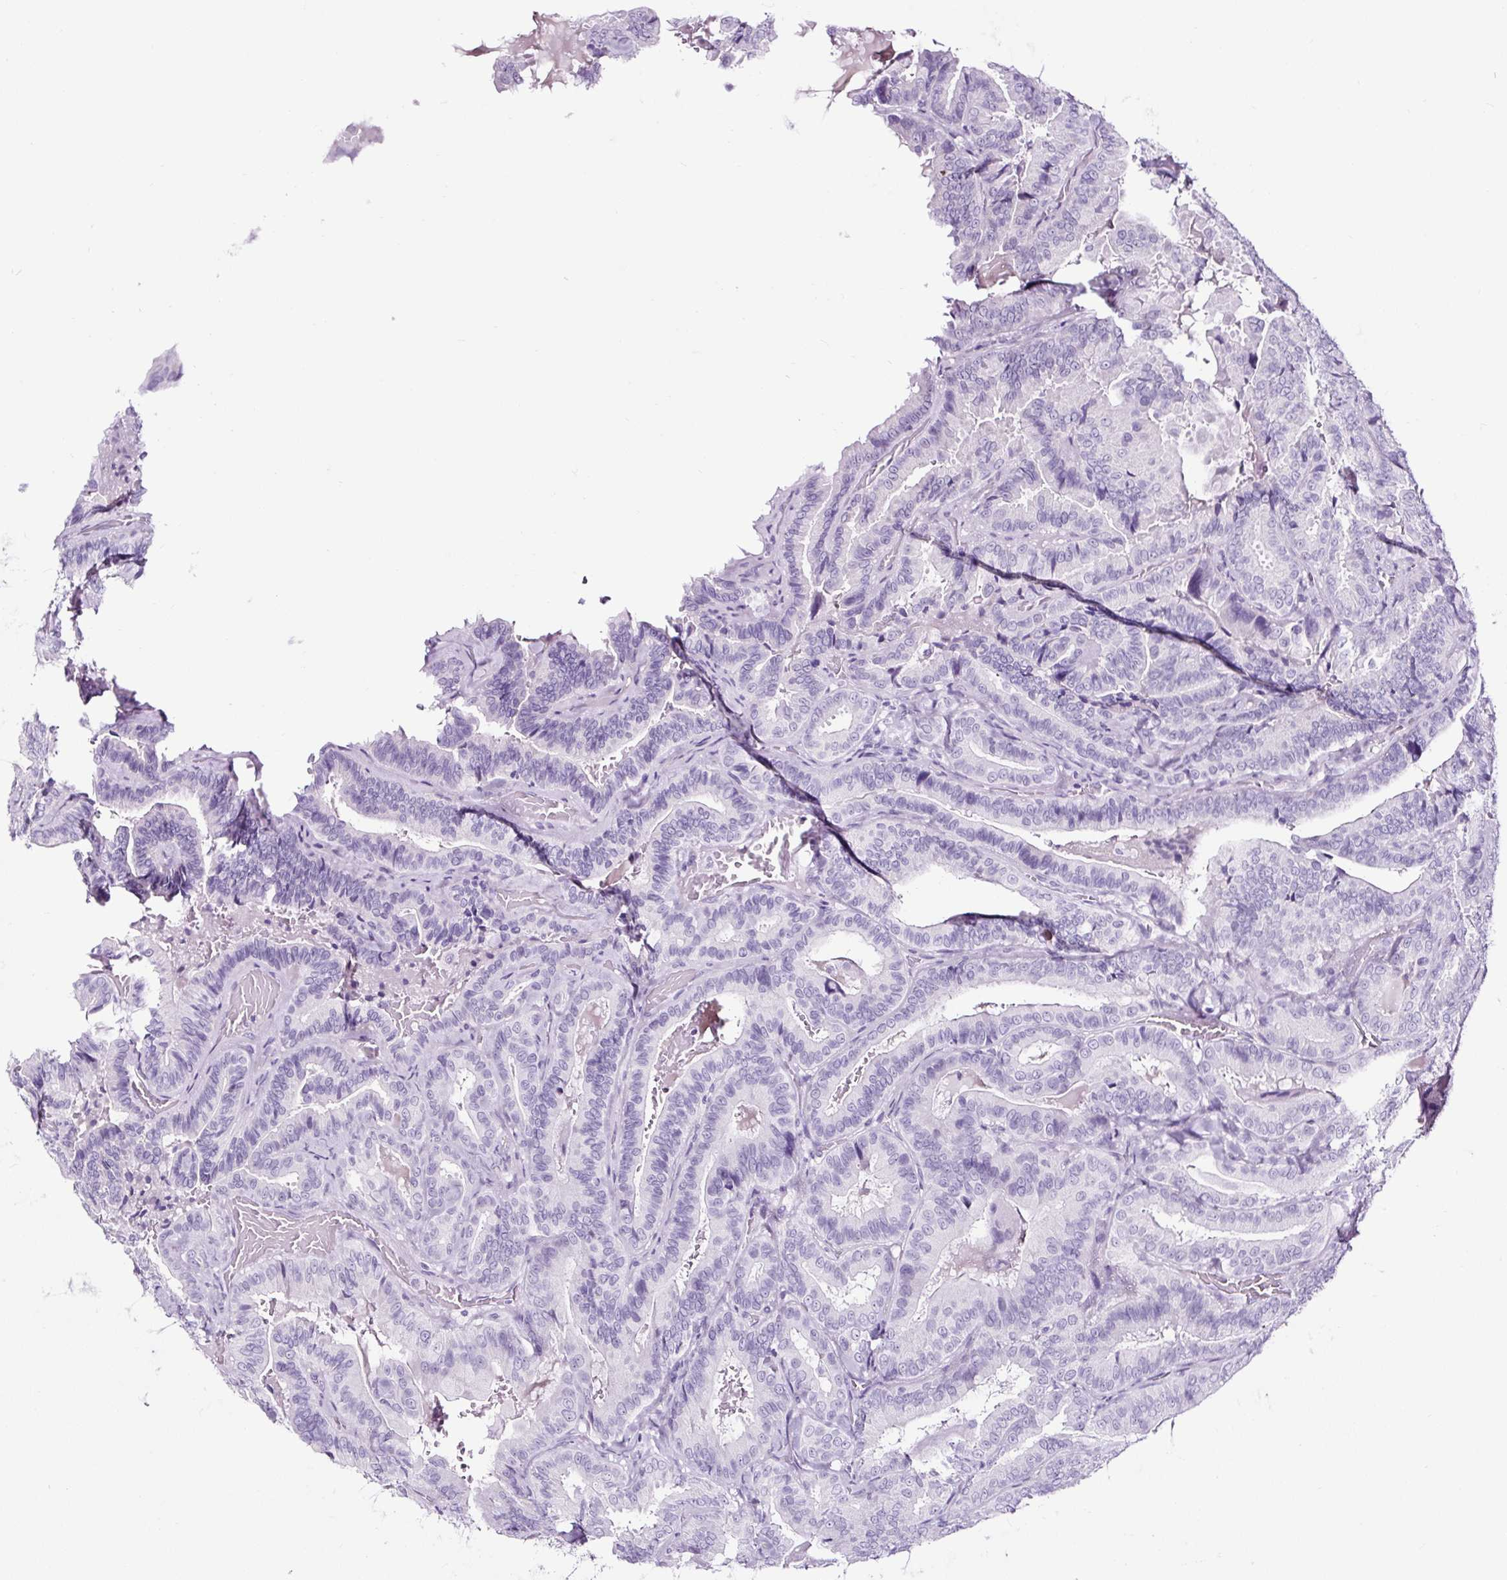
{"staining": {"intensity": "negative", "quantity": "none", "location": "none"}, "tissue": "thyroid cancer", "cell_type": "Tumor cells", "image_type": "cancer", "snomed": [{"axis": "morphology", "description": "Papillary adenocarcinoma, NOS"}, {"axis": "topography", "description": "Thyroid gland"}], "caption": "Immunohistochemical staining of thyroid cancer shows no significant positivity in tumor cells.", "gene": "NPHS2", "patient": {"sex": "male", "age": 61}}